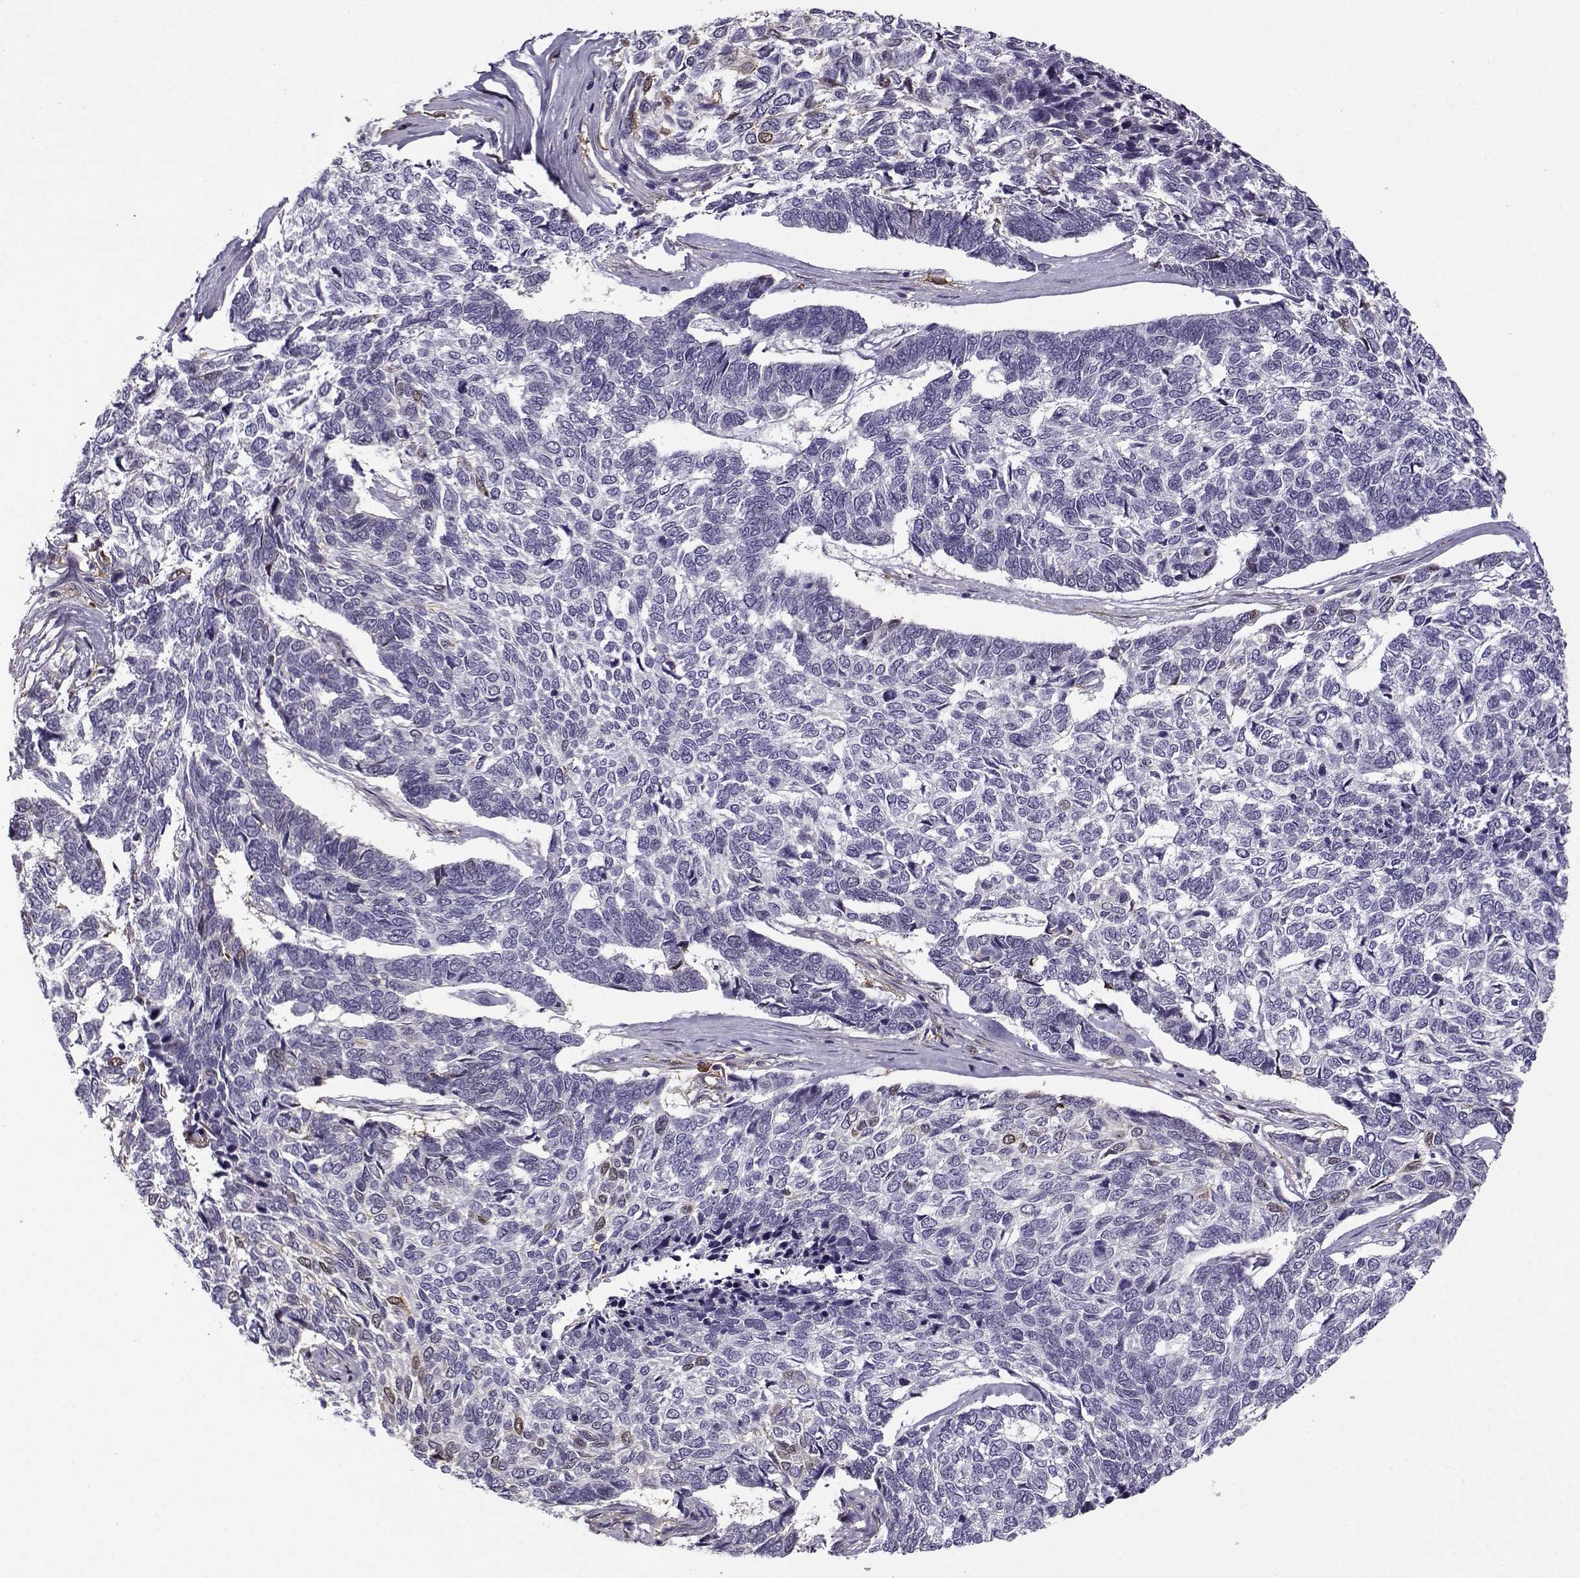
{"staining": {"intensity": "negative", "quantity": "none", "location": "none"}, "tissue": "skin cancer", "cell_type": "Tumor cells", "image_type": "cancer", "snomed": [{"axis": "morphology", "description": "Basal cell carcinoma"}, {"axis": "topography", "description": "Skin"}], "caption": "Micrograph shows no significant protein staining in tumor cells of skin cancer (basal cell carcinoma).", "gene": "UCP3", "patient": {"sex": "female", "age": 65}}